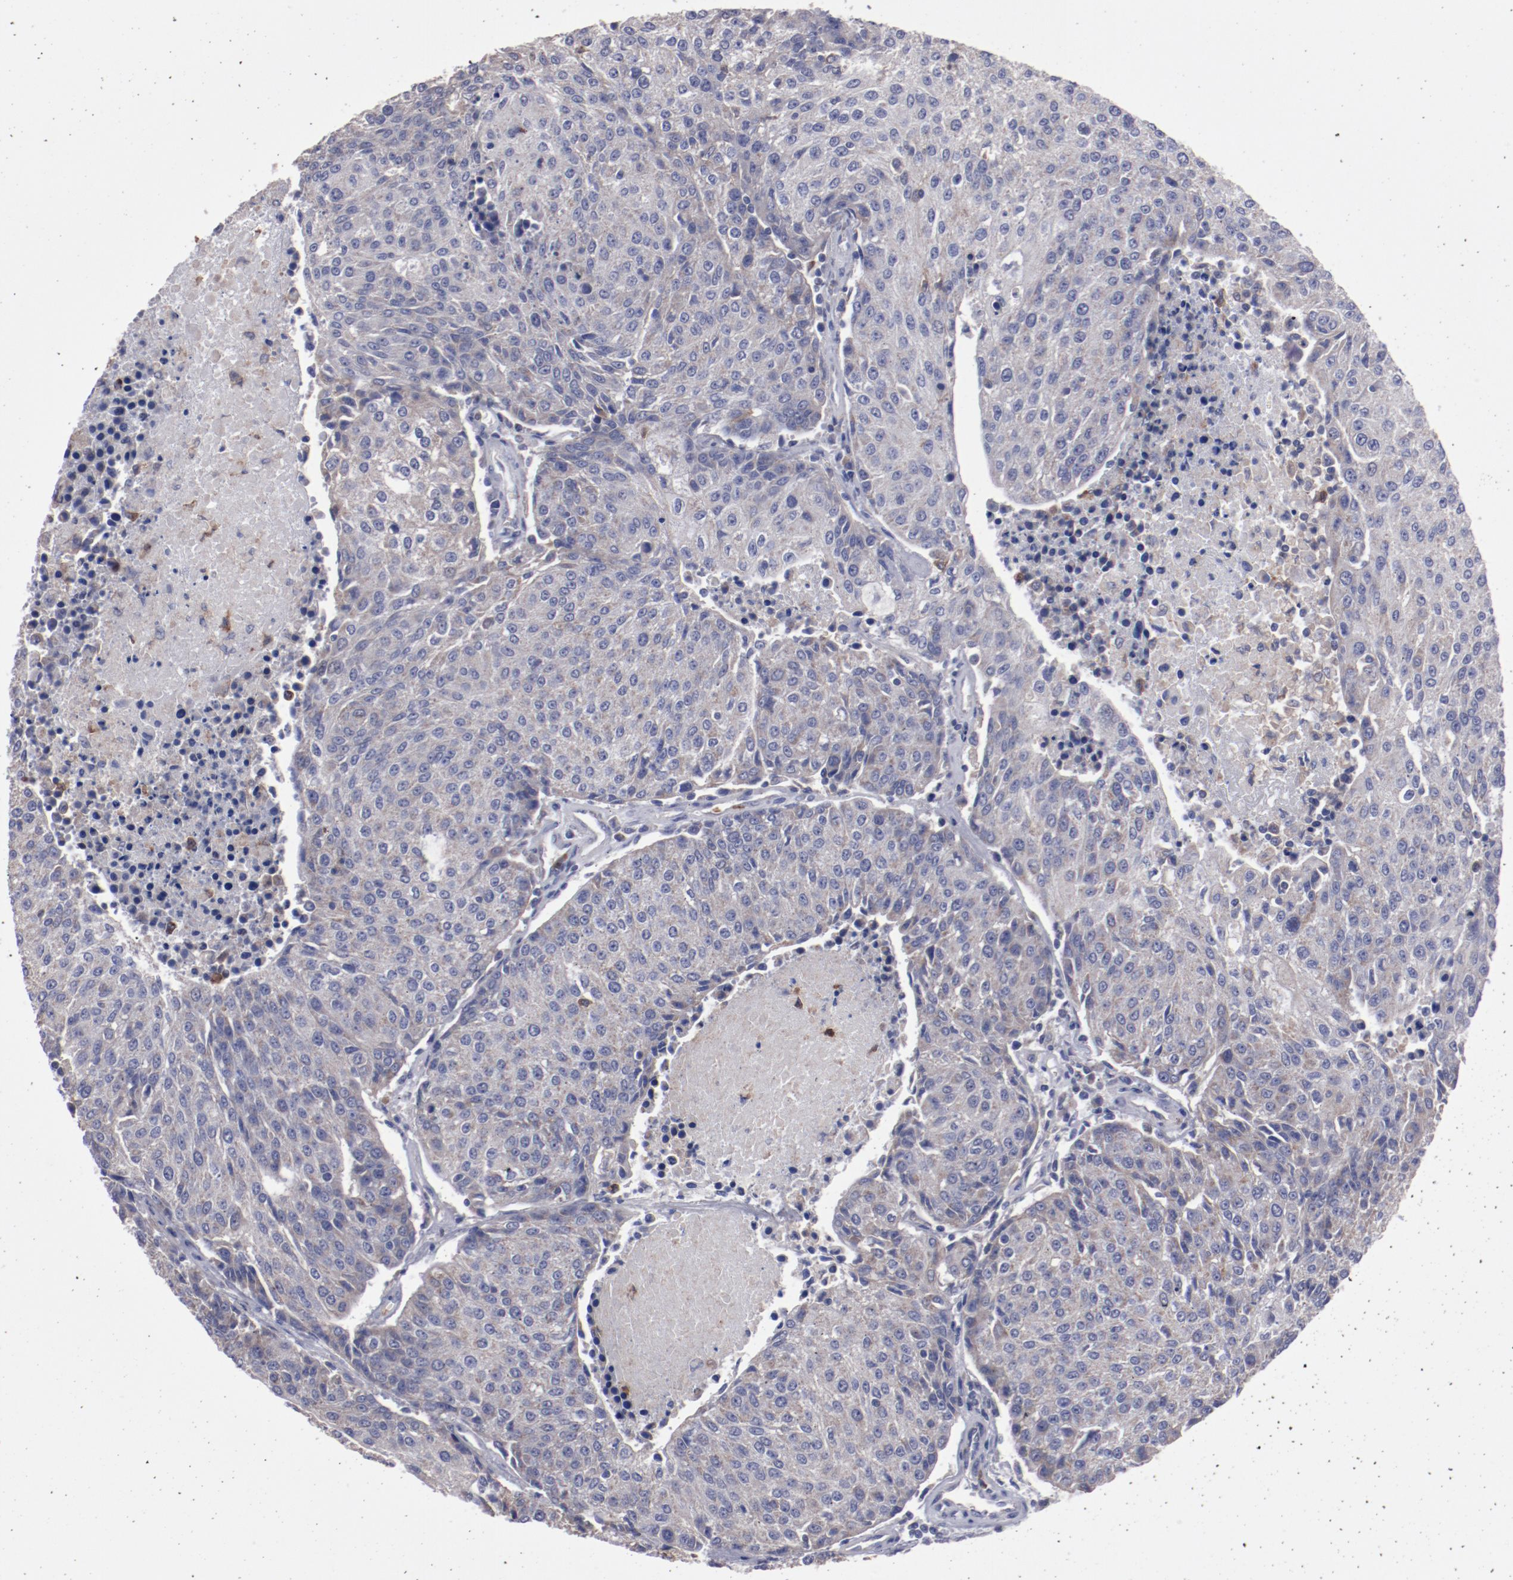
{"staining": {"intensity": "weak", "quantity": ">75%", "location": "cytoplasmic/membranous"}, "tissue": "urothelial cancer", "cell_type": "Tumor cells", "image_type": "cancer", "snomed": [{"axis": "morphology", "description": "Urothelial carcinoma, High grade"}, {"axis": "topography", "description": "Urinary bladder"}], "caption": "Immunohistochemistry (IHC) histopathology image of human urothelial cancer stained for a protein (brown), which reveals low levels of weak cytoplasmic/membranous positivity in about >75% of tumor cells.", "gene": "FGR", "patient": {"sex": "female", "age": 85}}